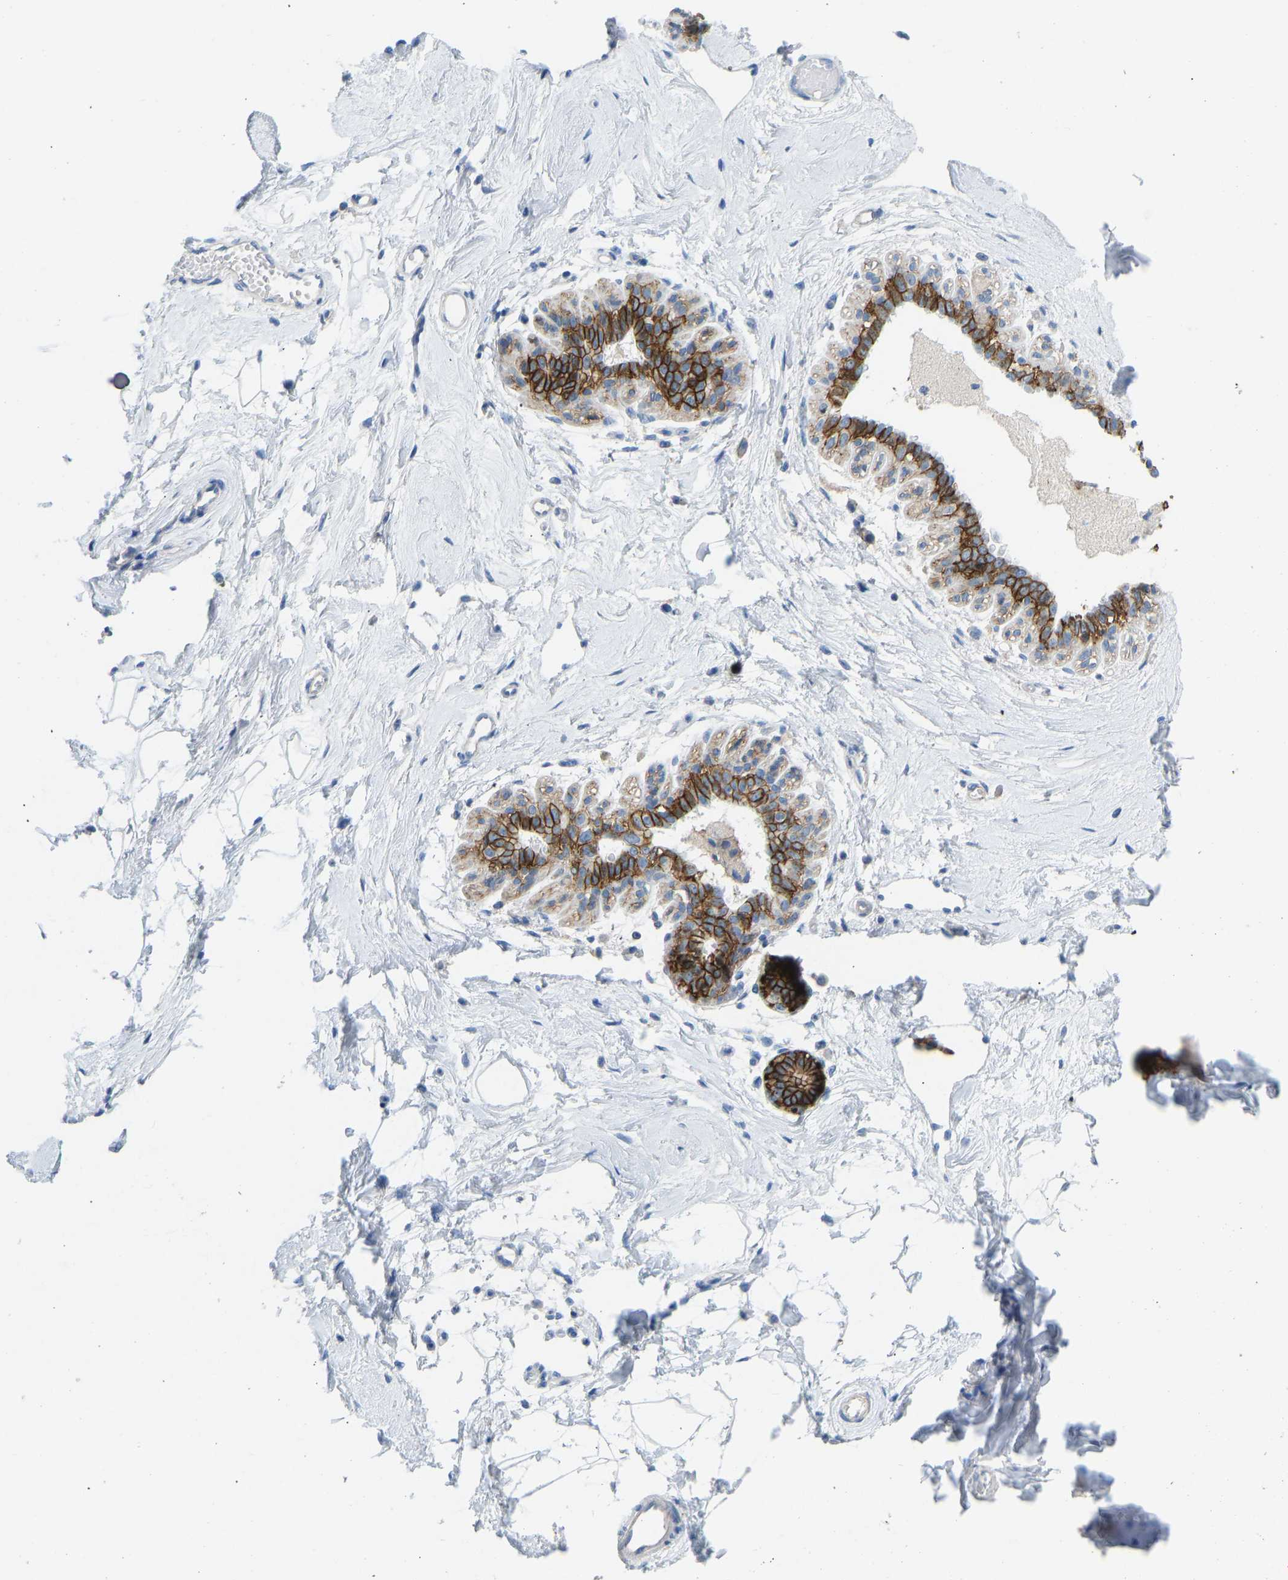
{"staining": {"intensity": "negative", "quantity": "none", "location": "none"}, "tissue": "breast", "cell_type": "Adipocytes", "image_type": "normal", "snomed": [{"axis": "morphology", "description": "Normal tissue, NOS"}, {"axis": "topography", "description": "Breast"}], "caption": "Adipocytes show no significant staining in benign breast. (DAB (3,3'-diaminobenzidine) IHC, high magnification).", "gene": "ATP1A1", "patient": {"sex": "female", "age": 45}}